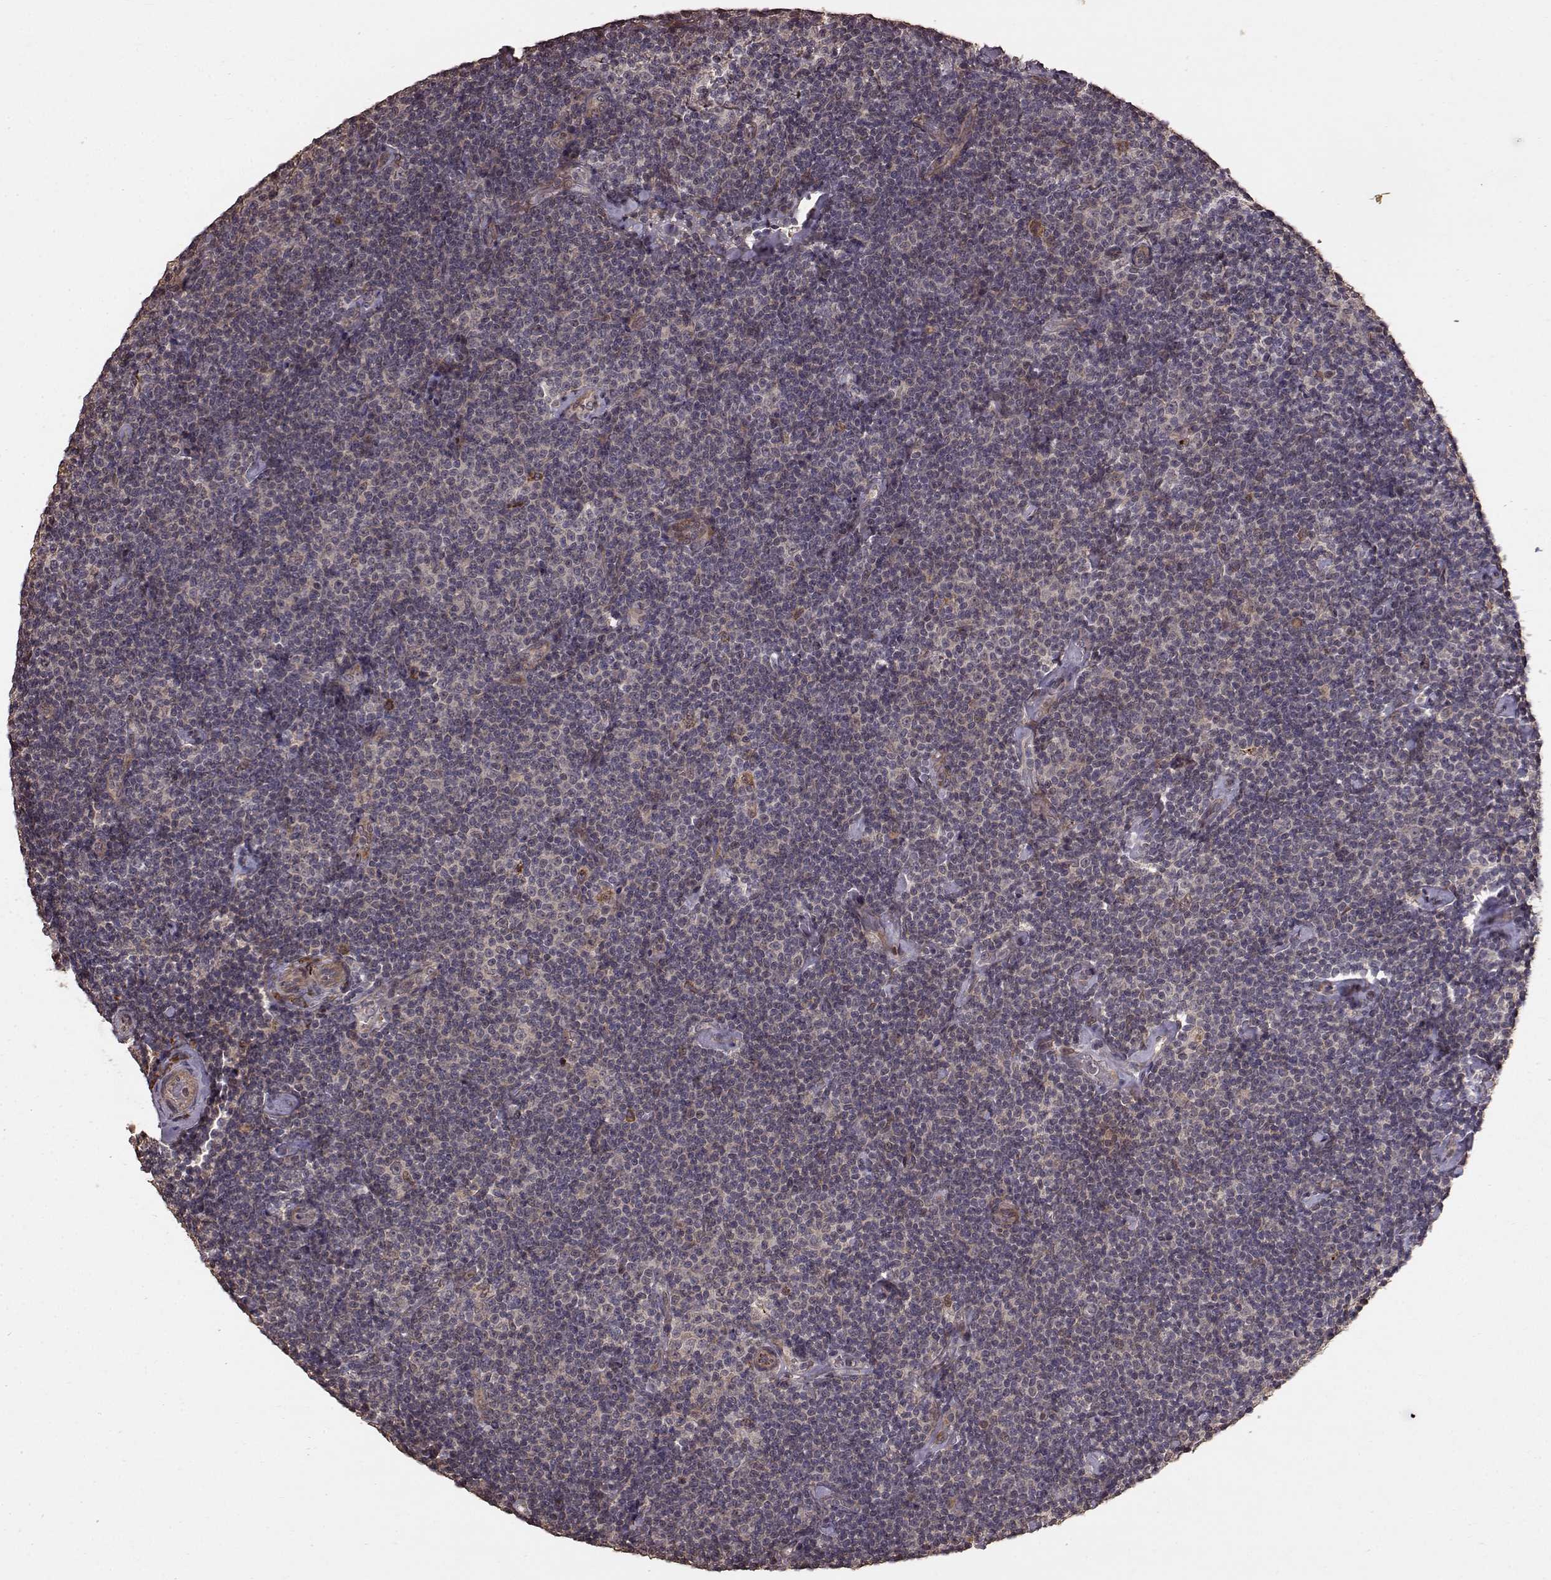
{"staining": {"intensity": "weak", "quantity": ">75%", "location": "cytoplasmic/membranous"}, "tissue": "lymphoma", "cell_type": "Tumor cells", "image_type": "cancer", "snomed": [{"axis": "morphology", "description": "Malignant lymphoma, non-Hodgkin's type, Low grade"}, {"axis": "topography", "description": "Lymph node"}], "caption": "Protein expression analysis of low-grade malignant lymphoma, non-Hodgkin's type demonstrates weak cytoplasmic/membranous staining in approximately >75% of tumor cells.", "gene": "USP15", "patient": {"sex": "male", "age": 81}}